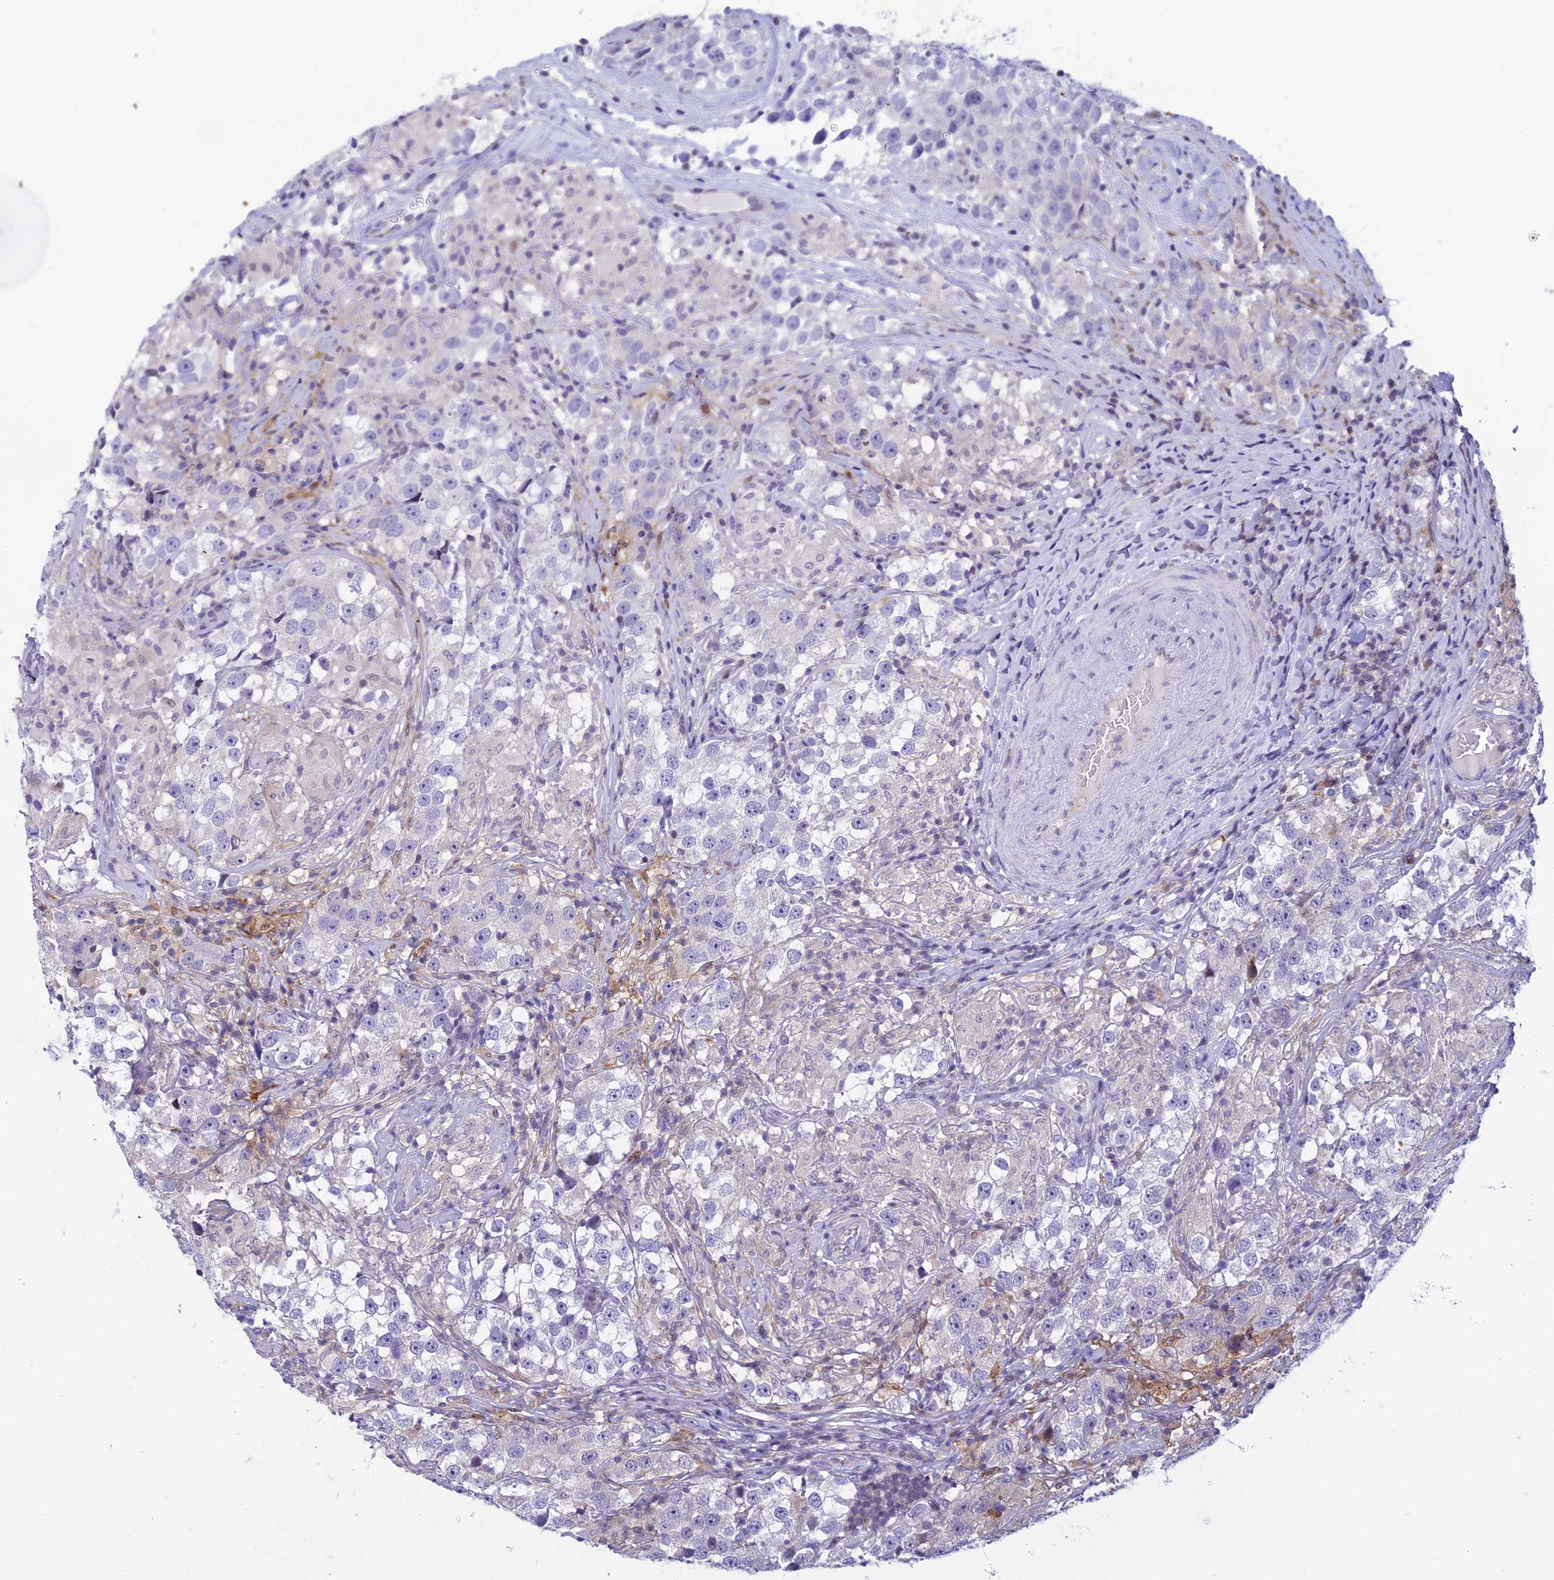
{"staining": {"intensity": "negative", "quantity": "none", "location": "none"}, "tissue": "testis cancer", "cell_type": "Tumor cells", "image_type": "cancer", "snomed": [{"axis": "morphology", "description": "Seminoma, NOS"}, {"axis": "topography", "description": "Testis"}], "caption": "Immunohistochemistry of seminoma (testis) demonstrates no expression in tumor cells.", "gene": "ZMIZ1", "patient": {"sex": "male", "age": 46}}